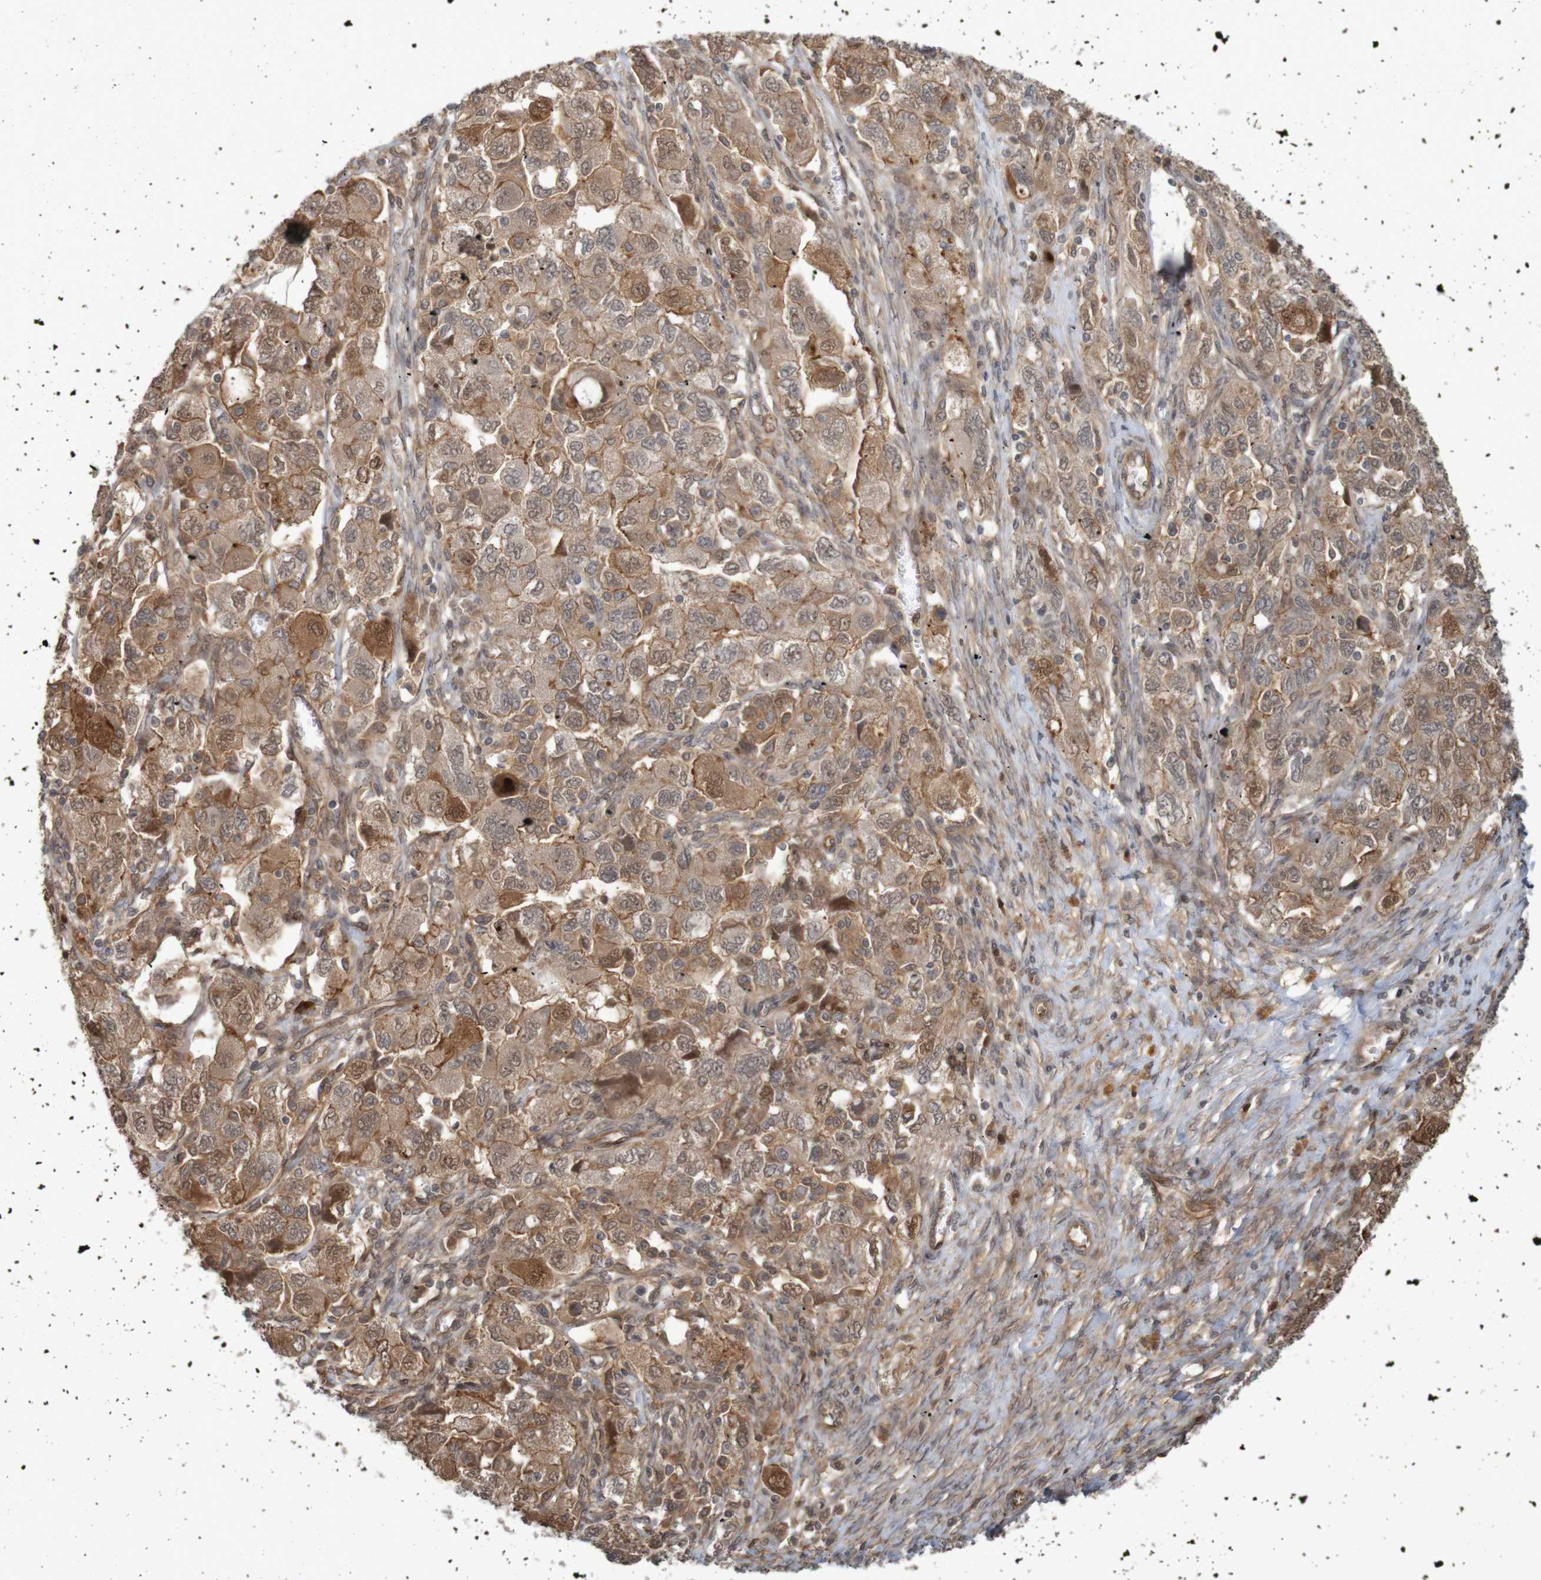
{"staining": {"intensity": "moderate", "quantity": ">75%", "location": "cytoplasmic/membranous"}, "tissue": "ovarian cancer", "cell_type": "Tumor cells", "image_type": "cancer", "snomed": [{"axis": "morphology", "description": "Carcinoma, NOS"}, {"axis": "morphology", "description": "Cystadenocarcinoma, serous, NOS"}, {"axis": "topography", "description": "Ovary"}], "caption": "A brown stain shows moderate cytoplasmic/membranous positivity of a protein in ovarian cancer (carcinoma) tumor cells. The staining was performed using DAB to visualize the protein expression in brown, while the nuclei were stained in blue with hematoxylin (Magnification: 20x).", "gene": "ARHGEF11", "patient": {"sex": "female", "age": 69}}